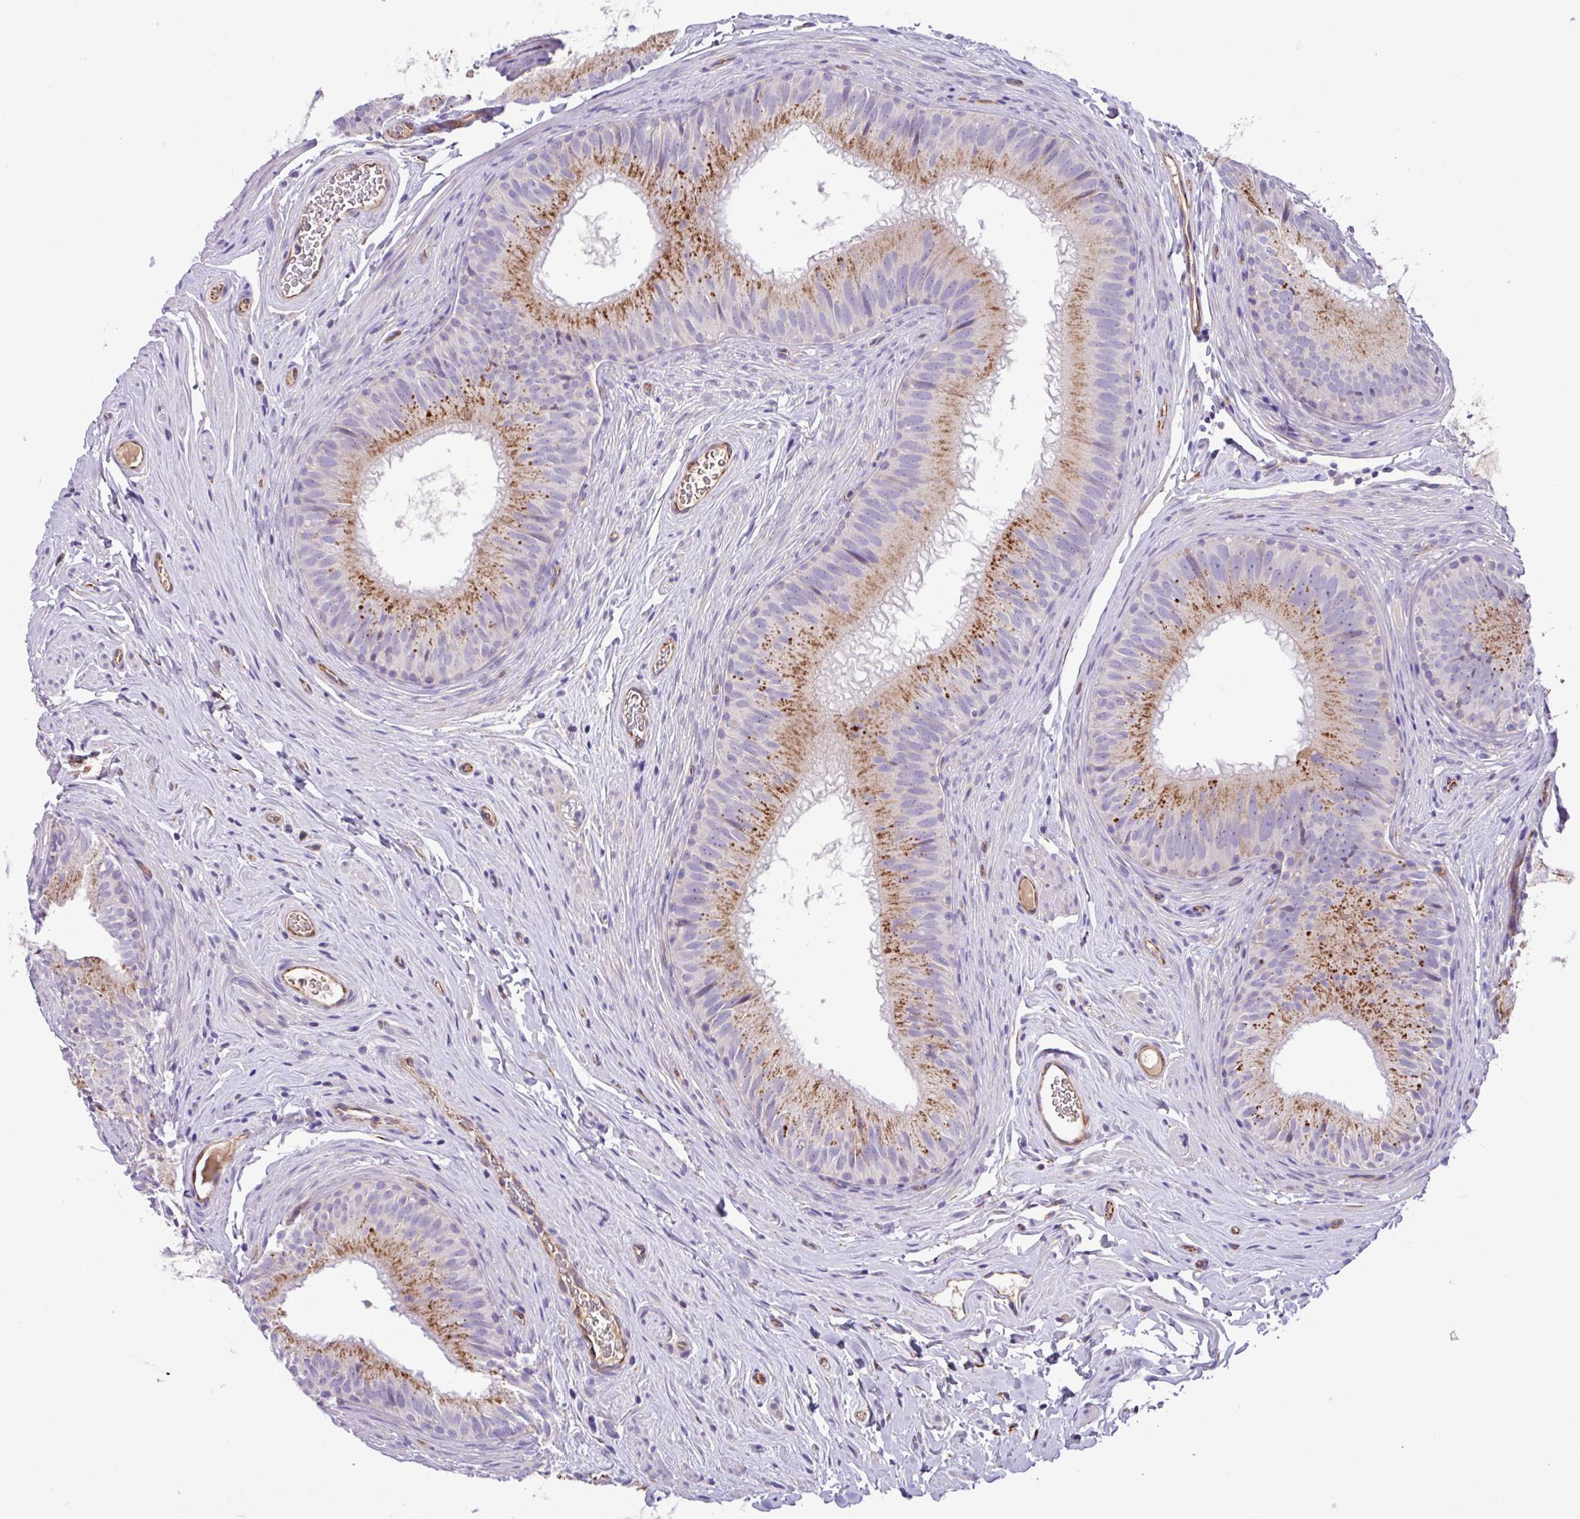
{"staining": {"intensity": "moderate", "quantity": "25%-75%", "location": "cytoplasmic/membranous"}, "tissue": "epididymis", "cell_type": "Glandular cells", "image_type": "normal", "snomed": [{"axis": "morphology", "description": "Normal tissue, NOS"}, {"axis": "topography", "description": "Epididymis, spermatic cord, NOS"}], "caption": "A high-resolution micrograph shows immunohistochemistry staining of benign epididymis, which shows moderate cytoplasmic/membranous staining in approximately 25%-75% of glandular cells.", "gene": "MRM2", "patient": {"sex": "male", "age": 25}}